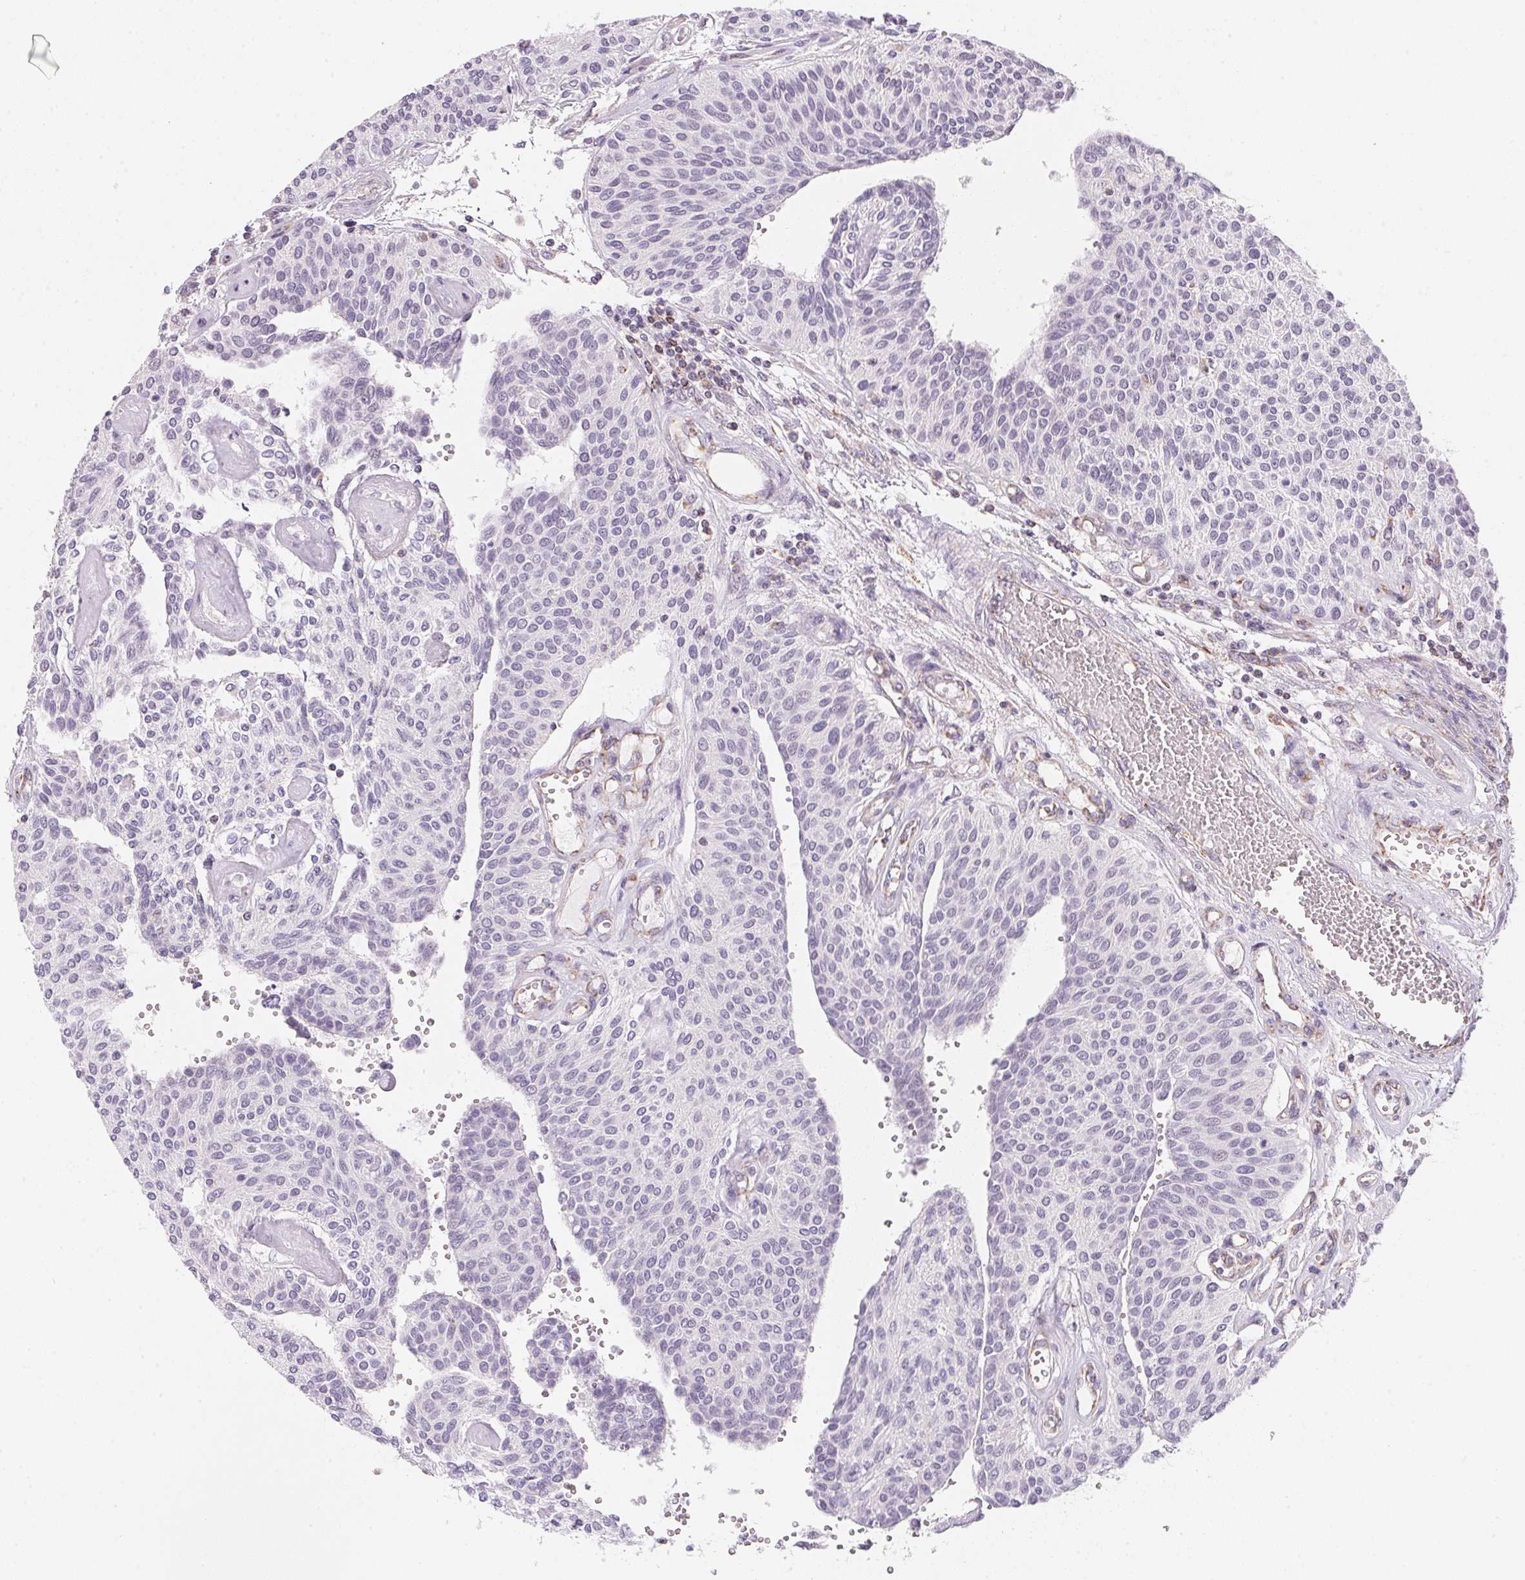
{"staining": {"intensity": "negative", "quantity": "none", "location": "none"}, "tissue": "urothelial cancer", "cell_type": "Tumor cells", "image_type": "cancer", "snomed": [{"axis": "morphology", "description": "Urothelial carcinoma, NOS"}, {"axis": "topography", "description": "Urinary bladder"}], "caption": "Immunohistochemical staining of urothelial cancer reveals no significant positivity in tumor cells.", "gene": "GIPC2", "patient": {"sex": "male", "age": 55}}